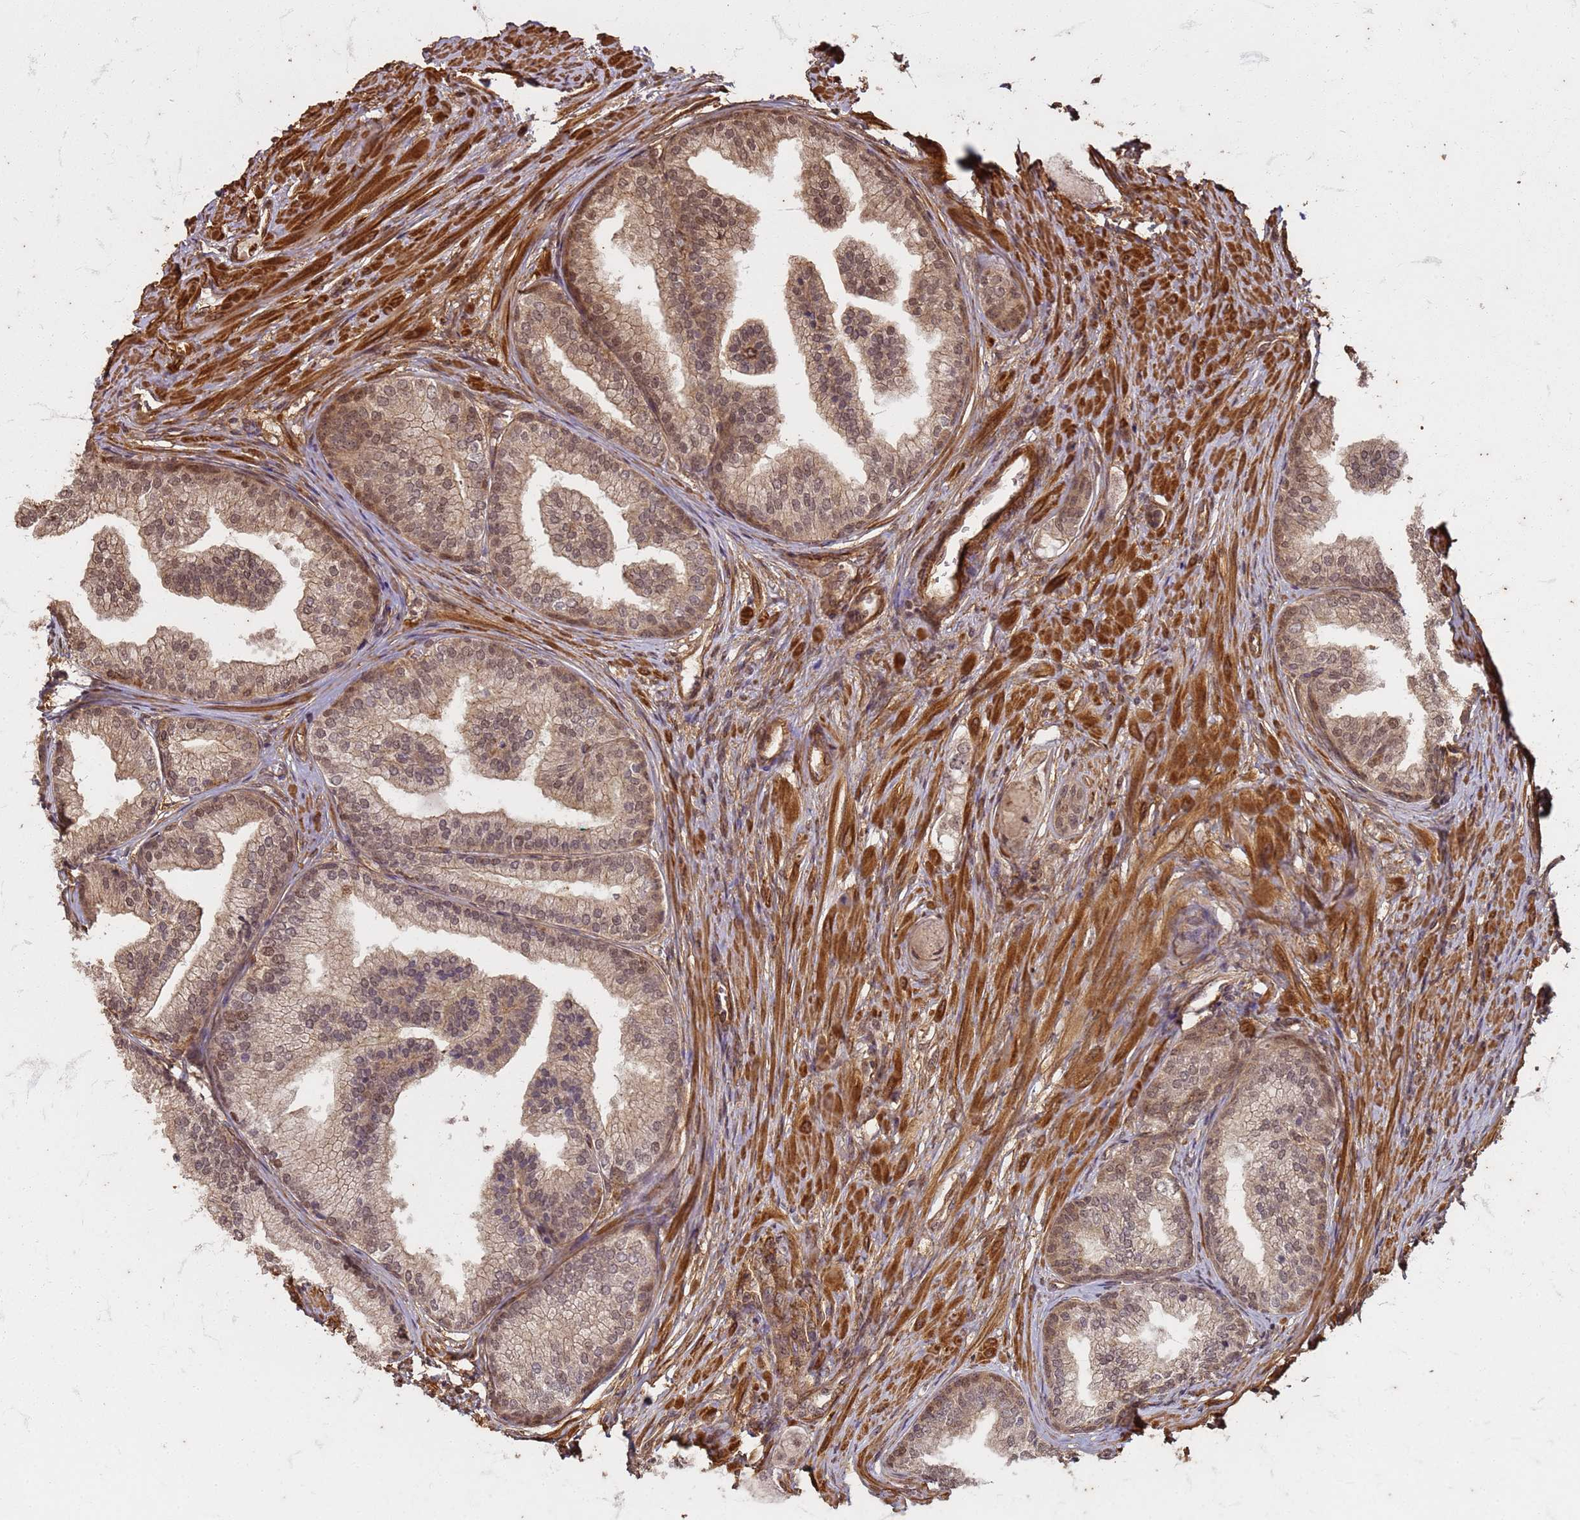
{"staining": {"intensity": "moderate", "quantity": "25%-75%", "location": "cytoplasmic/membranous,nuclear"}, "tissue": "prostate cancer", "cell_type": "Tumor cells", "image_type": "cancer", "snomed": [{"axis": "morphology", "description": "Adenocarcinoma, High grade"}, {"axis": "topography", "description": "Prostate"}], "caption": "Immunohistochemical staining of human adenocarcinoma (high-grade) (prostate) demonstrates medium levels of moderate cytoplasmic/membranous and nuclear protein staining in about 25%-75% of tumor cells.", "gene": "KIF26A", "patient": {"sex": "male", "age": 59}}